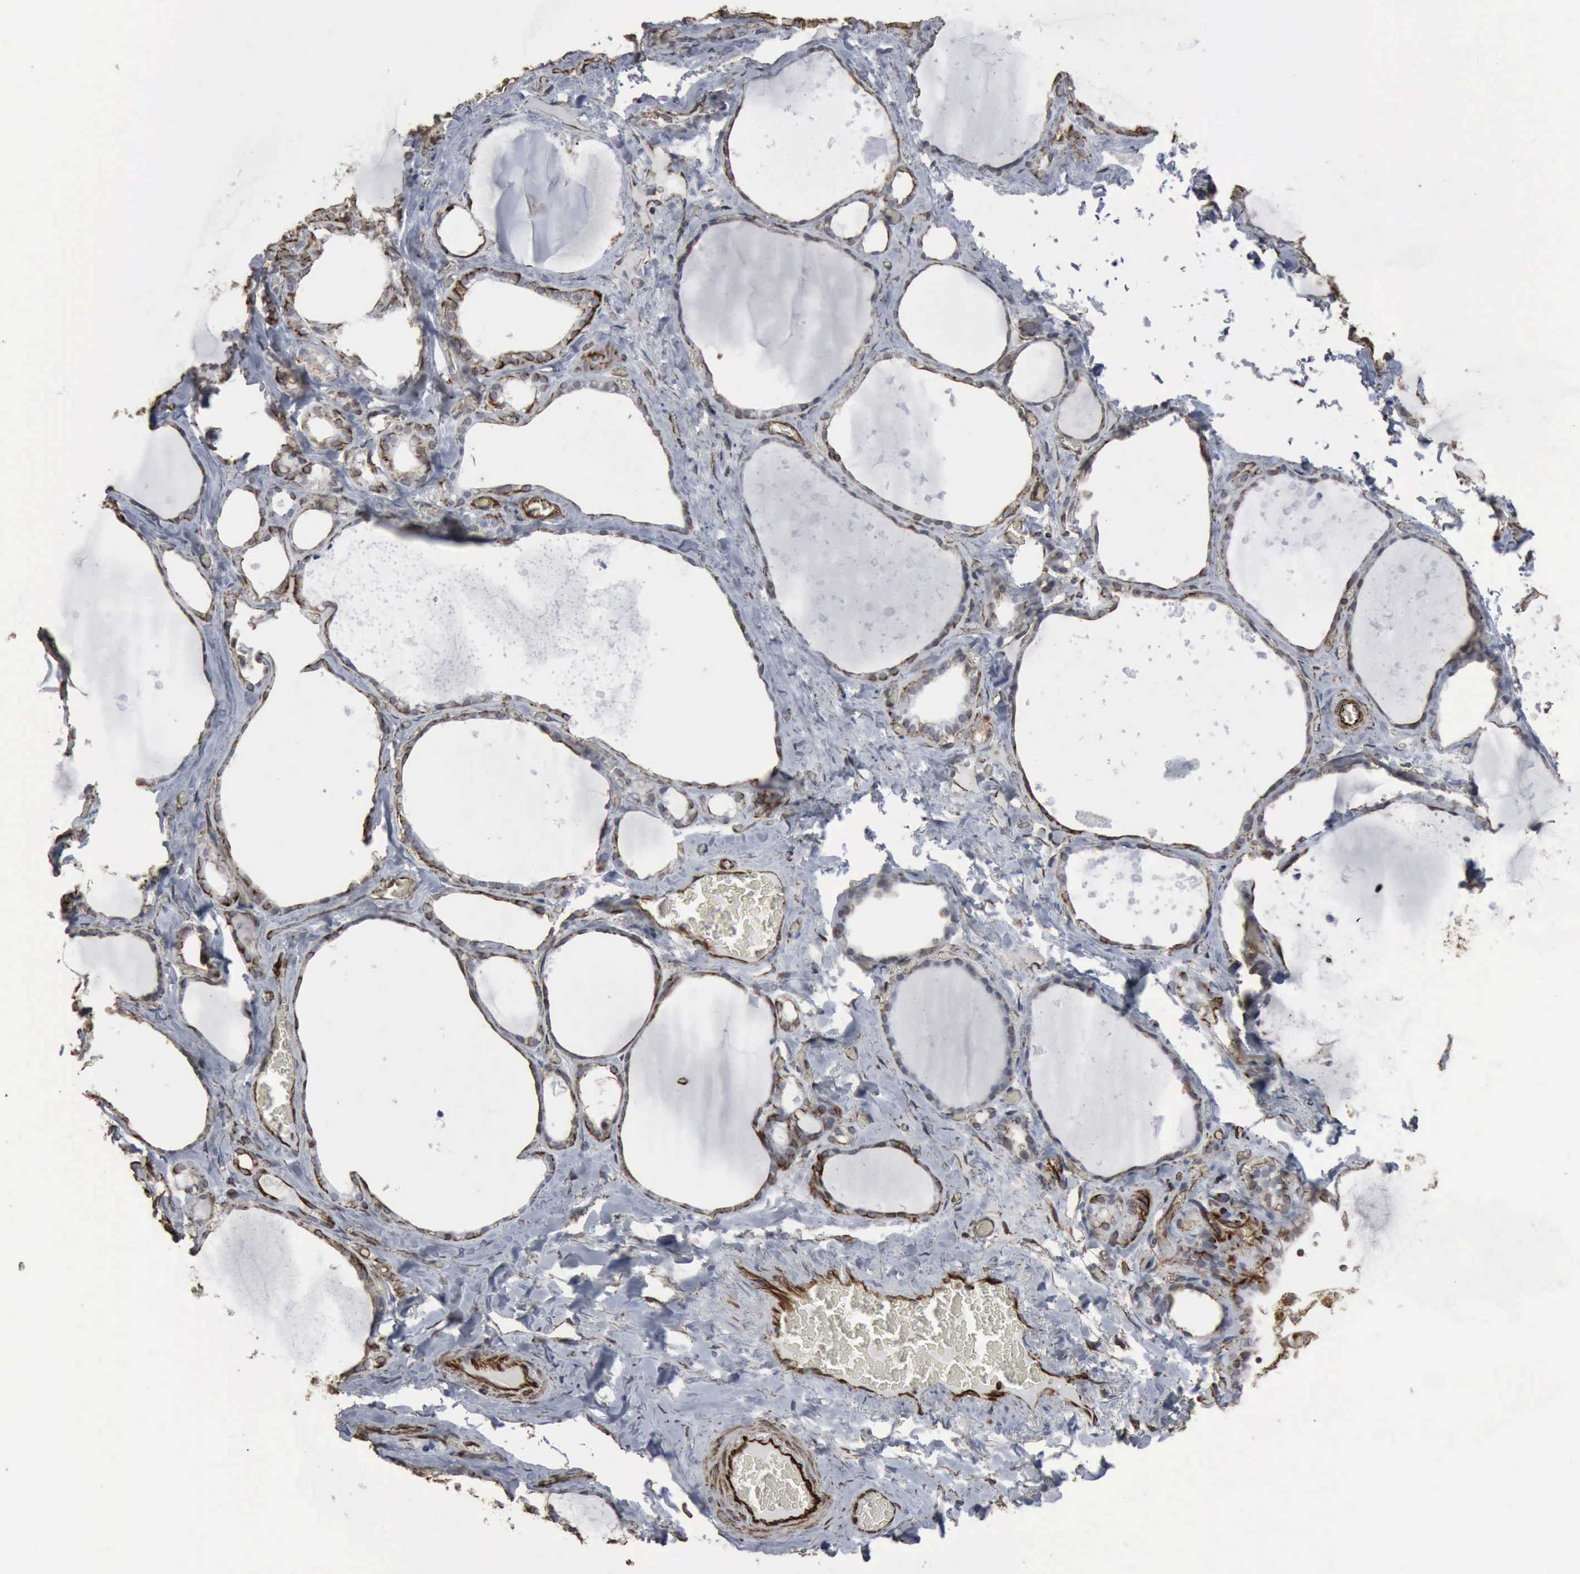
{"staining": {"intensity": "weak", "quantity": "<25%", "location": "cytoplasmic/membranous,nuclear"}, "tissue": "thyroid gland", "cell_type": "Glandular cells", "image_type": "normal", "snomed": [{"axis": "morphology", "description": "Normal tissue, NOS"}, {"axis": "topography", "description": "Thyroid gland"}], "caption": "The histopathology image displays no staining of glandular cells in unremarkable thyroid gland. (DAB IHC, high magnification).", "gene": "CCNE1", "patient": {"sex": "male", "age": 76}}